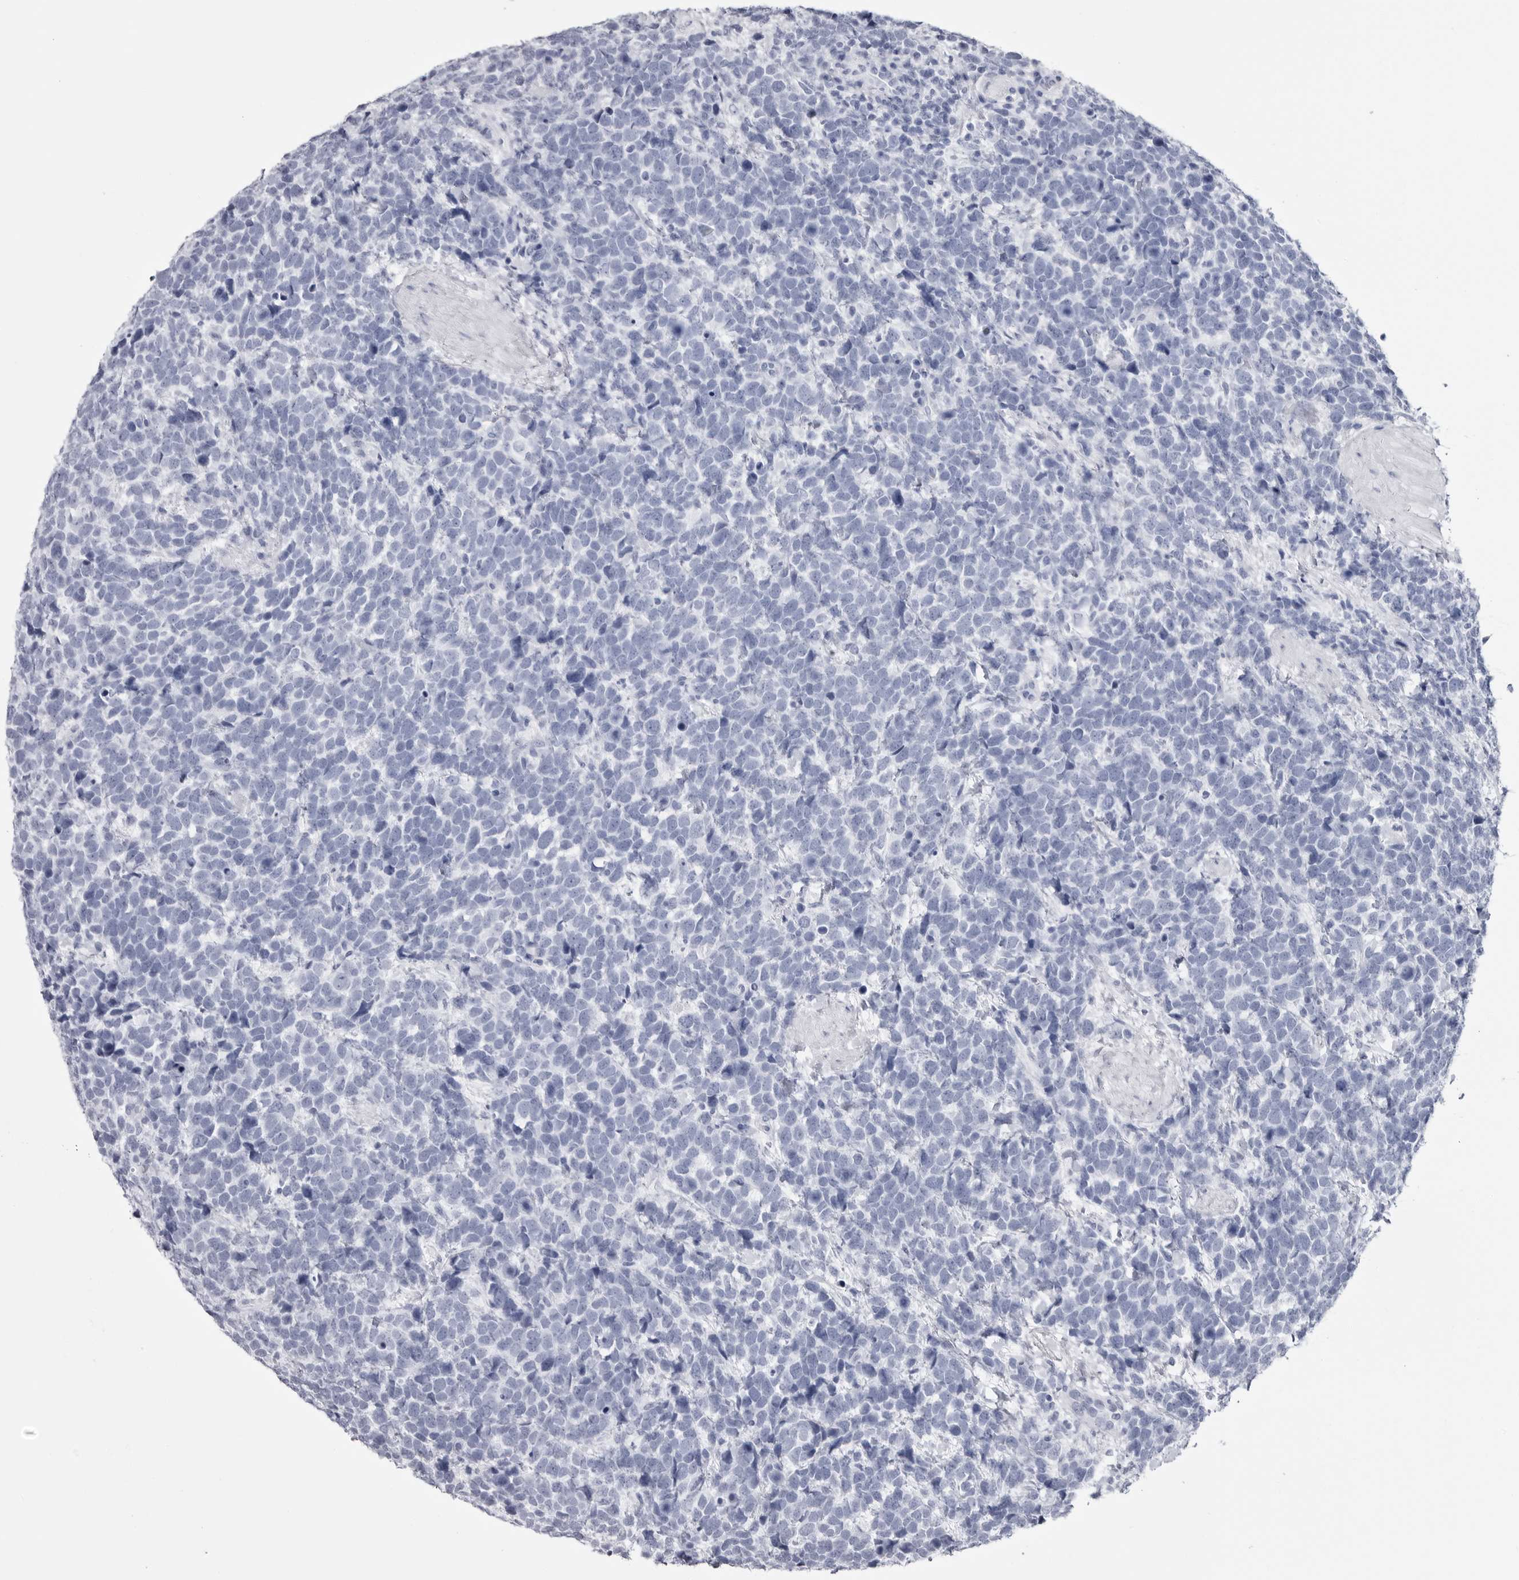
{"staining": {"intensity": "negative", "quantity": "none", "location": "none"}, "tissue": "urothelial cancer", "cell_type": "Tumor cells", "image_type": "cancer", "snomed": [{"axis": "morphology", "description": "Urothelial carcinoma, High grade"}, {"axis": "topography", "description": "Urinary bladder"}], "caption": "A micrograph of human high-grade urothelial carcinoma is negative for staining in tumor cells.", "gene": "STAP2", "patient": {"sex": "female", "age": 82}}